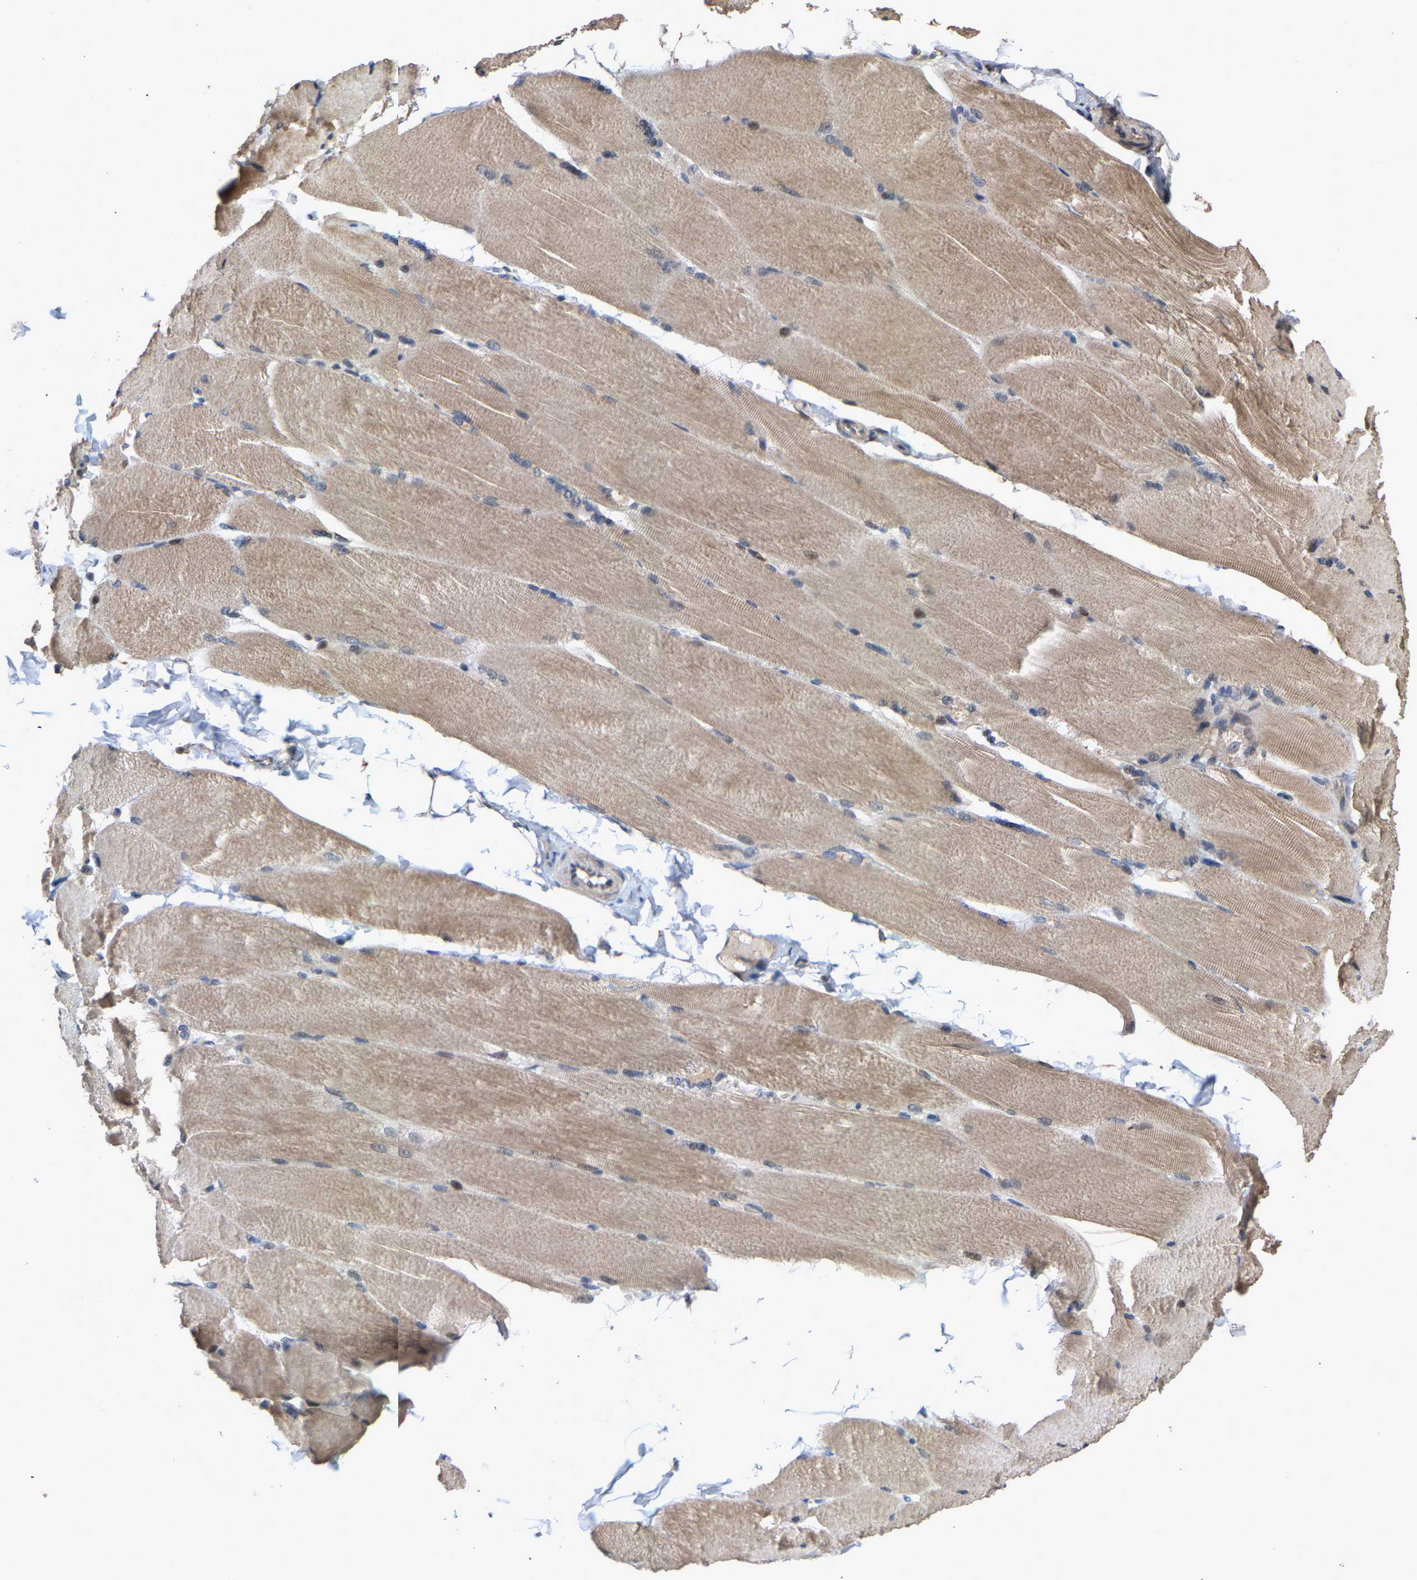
{"staining": {"intensity": "weak", "quantity": ">75%", "location": "cytoplasmic/membranous"}, "tissue": "skeletal muscle", "cell_type": "Myocytes", "image_type": "normal", "snomed": [{"axis": "morphology", "description": "Normal tissue, NOS"}, {"axis": "topography", "description": "Skin"}, {"axis": "topography", "description": "Skeletal muscle"}], "caption": "Protein expression analysis of normal human skeletal muscle reveals weak cytoplasmic/membranous positivity in approximately >75% of myocytes.", "gene": "TDRKH", "patient": {"sex": "male", "age": 83}}